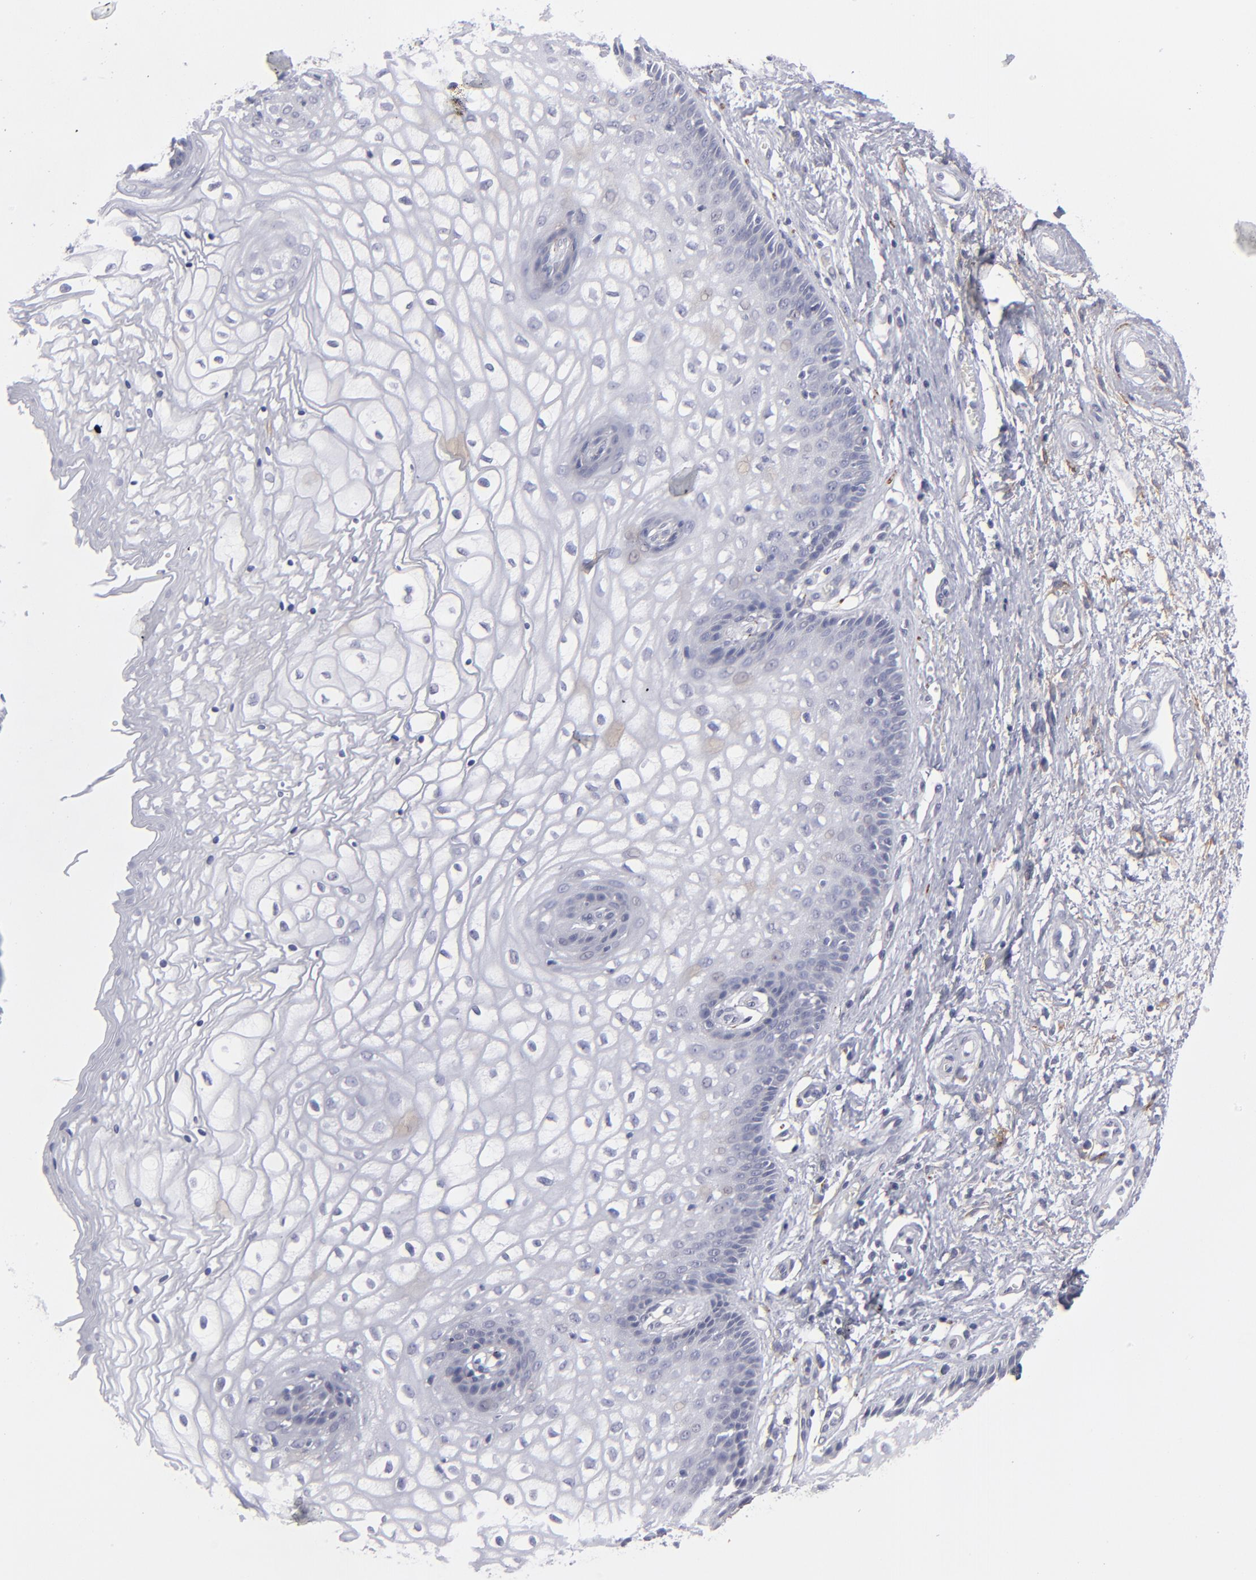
{"staining": {"intensity": "negative", "quantity": "none", "location": "none"}, "tissue": "vagina", "cell_type": "Squamous epithelial cells", "image_type": "normal", "snomed": [{"axis": "morphology", "description": "Normal tissue, NOS"}, {"axis": "topography", "description": "Vagina"}], "caption": "IHC image of unremarkable vagina: vagina stained with DAB displays no significant protein positivity in squamous epithelial cells.", "gene": "CADM3", "patient": {"sex": "female", "age": 34}}